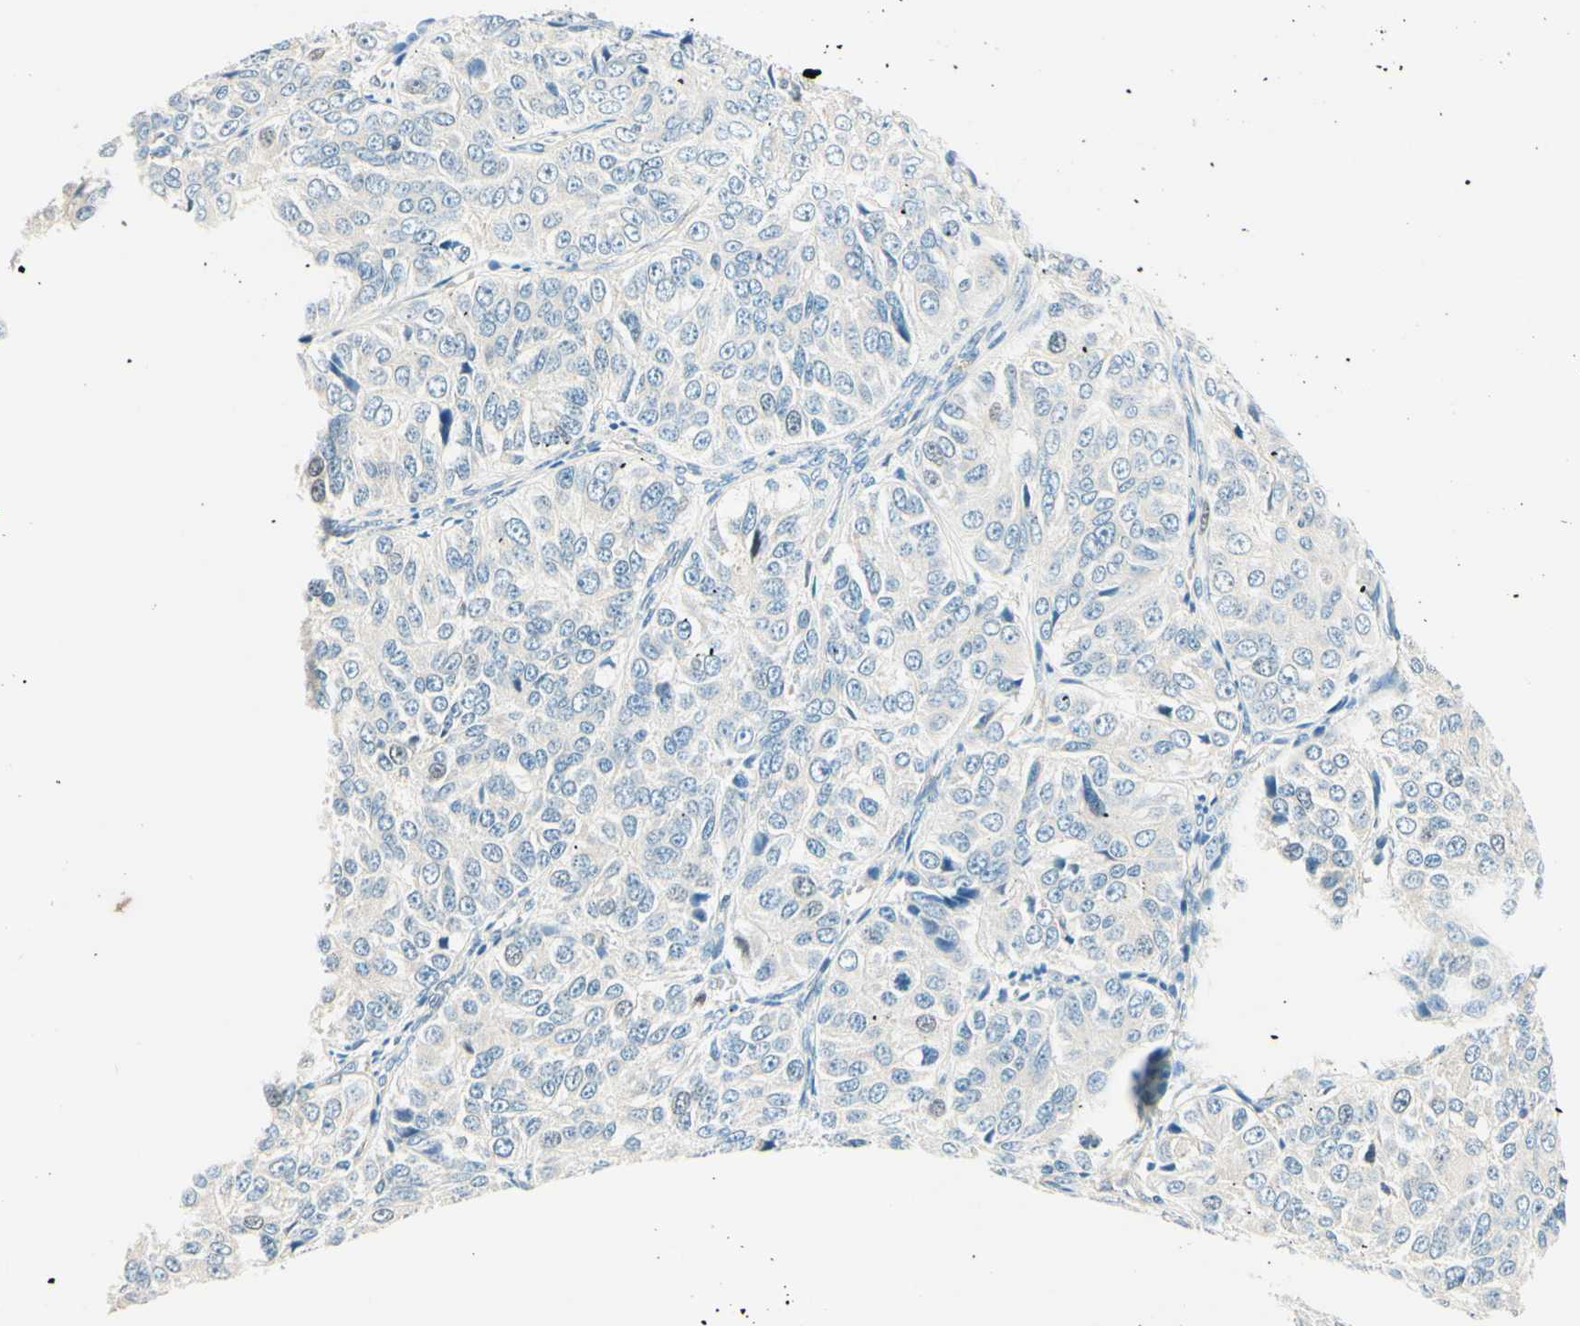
{"staining": {"intensity": "negative", "quantity": "none", "location": "none"}, "tissue": "ovarian cancer", "cell_type": "Tumor cells", "image_type": "cancer", "snomed": [{"axis": "morphology", "description": "Carcinoma, endometroid"}, {"axis": "topography", "description": "Ovary"}], "caption": "Human ovarian cancer stained for a protein using IHC displays no positivity in tumor cells.", "gene": "TAOK2", "patient": {"sex": "female", "age": 51}}